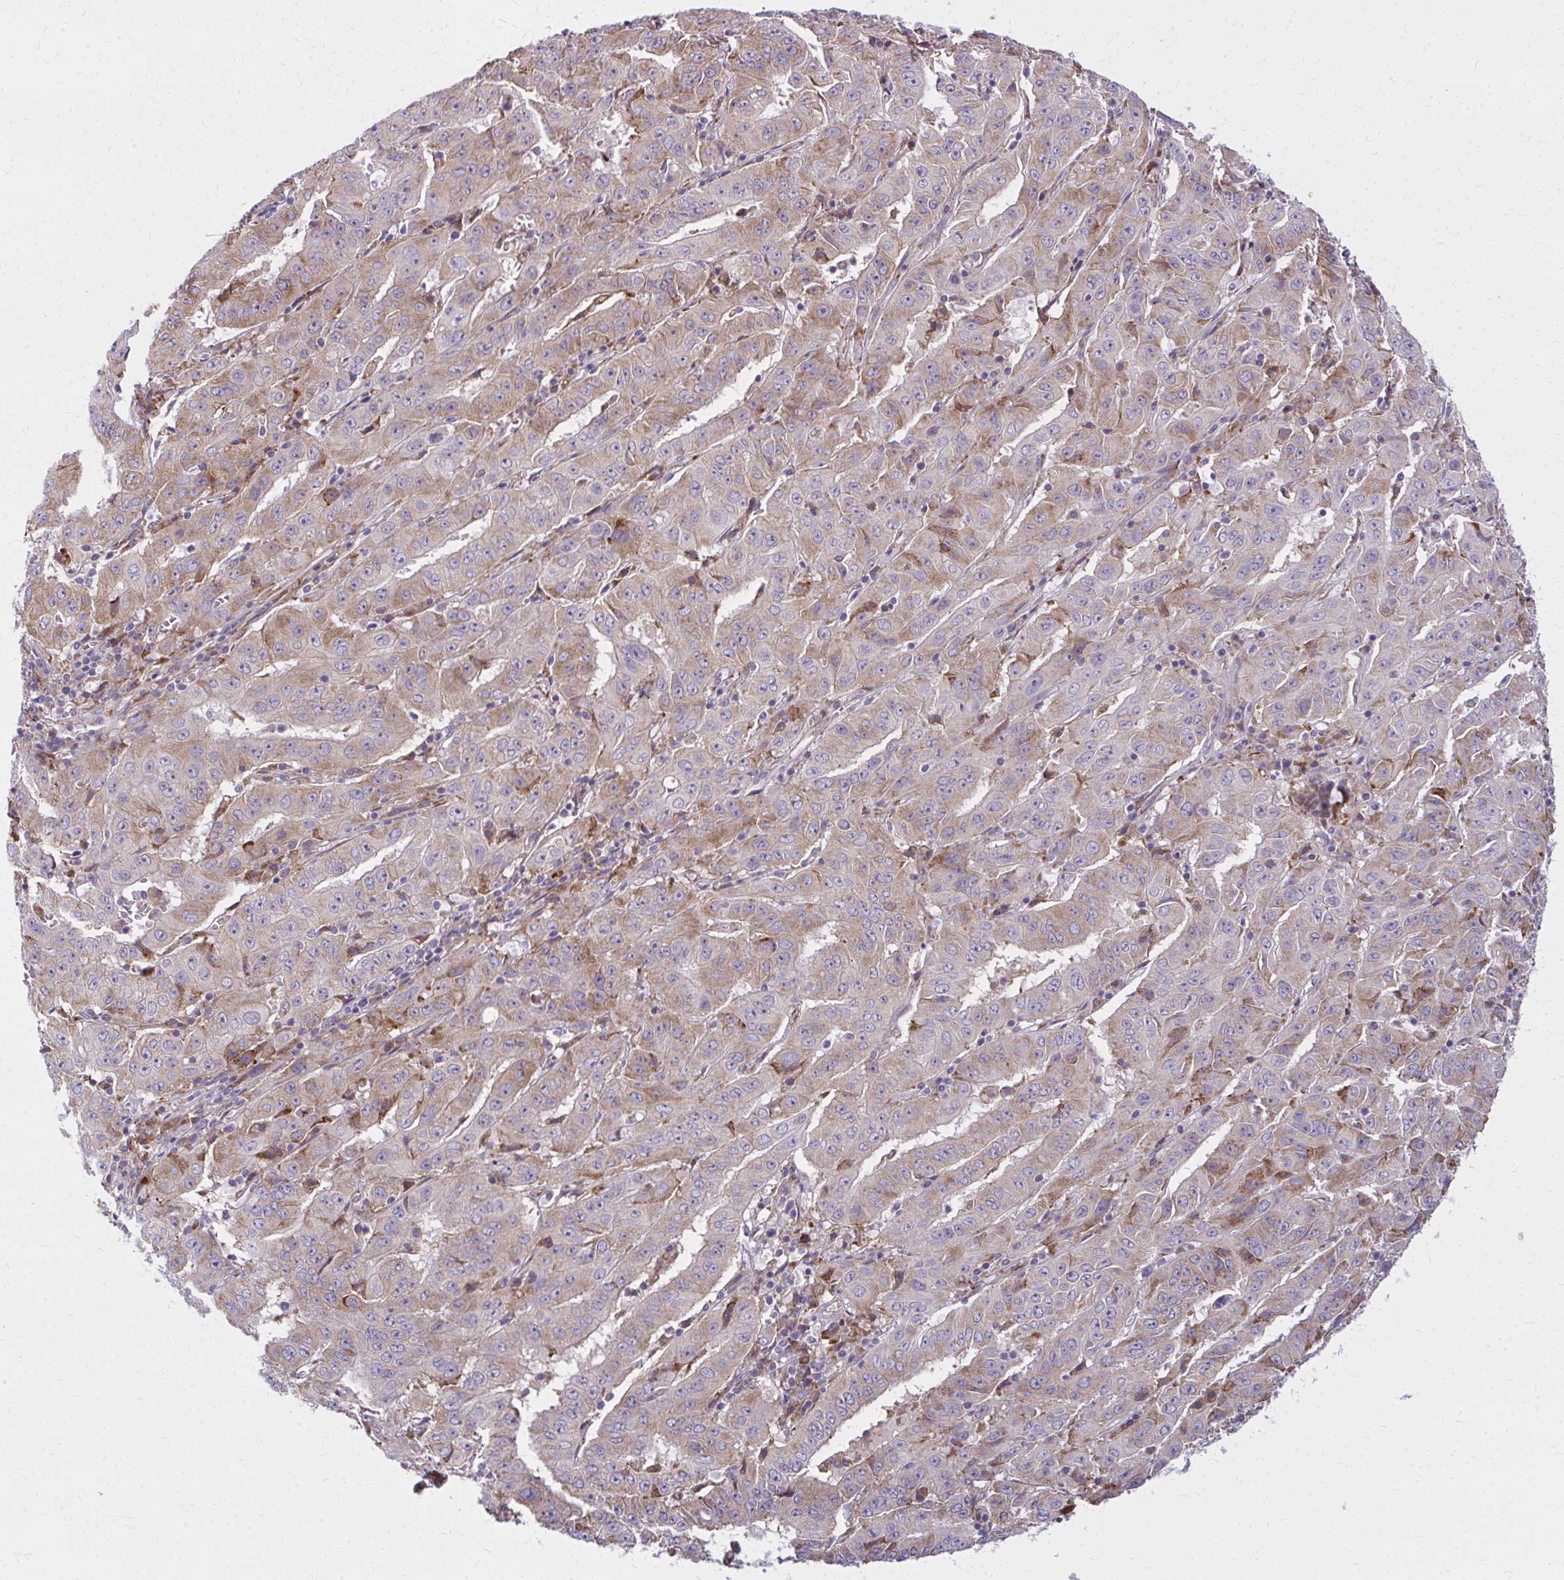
{"staining": {"intensity": "moderate", "quantity": "25%-75%", "location": "cytoplasmic/membranous"}, "tissue": "pancreatic cancer", "cell_type": "Tumor cells", "image_type": "cancer", "snomed": [{"axis": "morphology", "description": "Adenocarcinoma, NOS"}, {"axis": "topography", "description": "Pancreas"}], "caption": "High-magnification brightfield microscopy of pancreatic cancer stained with DAB (3,3'-diaminobenzidine) (brown) and counterstained with hematoxylin (blue). tumor cells exhibit moderate cytoplasmic/membranous staining is appreciated in approximately25%-75% of cells. (IHC, brightfield microscopy, high magnification).", "gene": "CEMP1", "patient": {"sex": "male", "age": 63}}